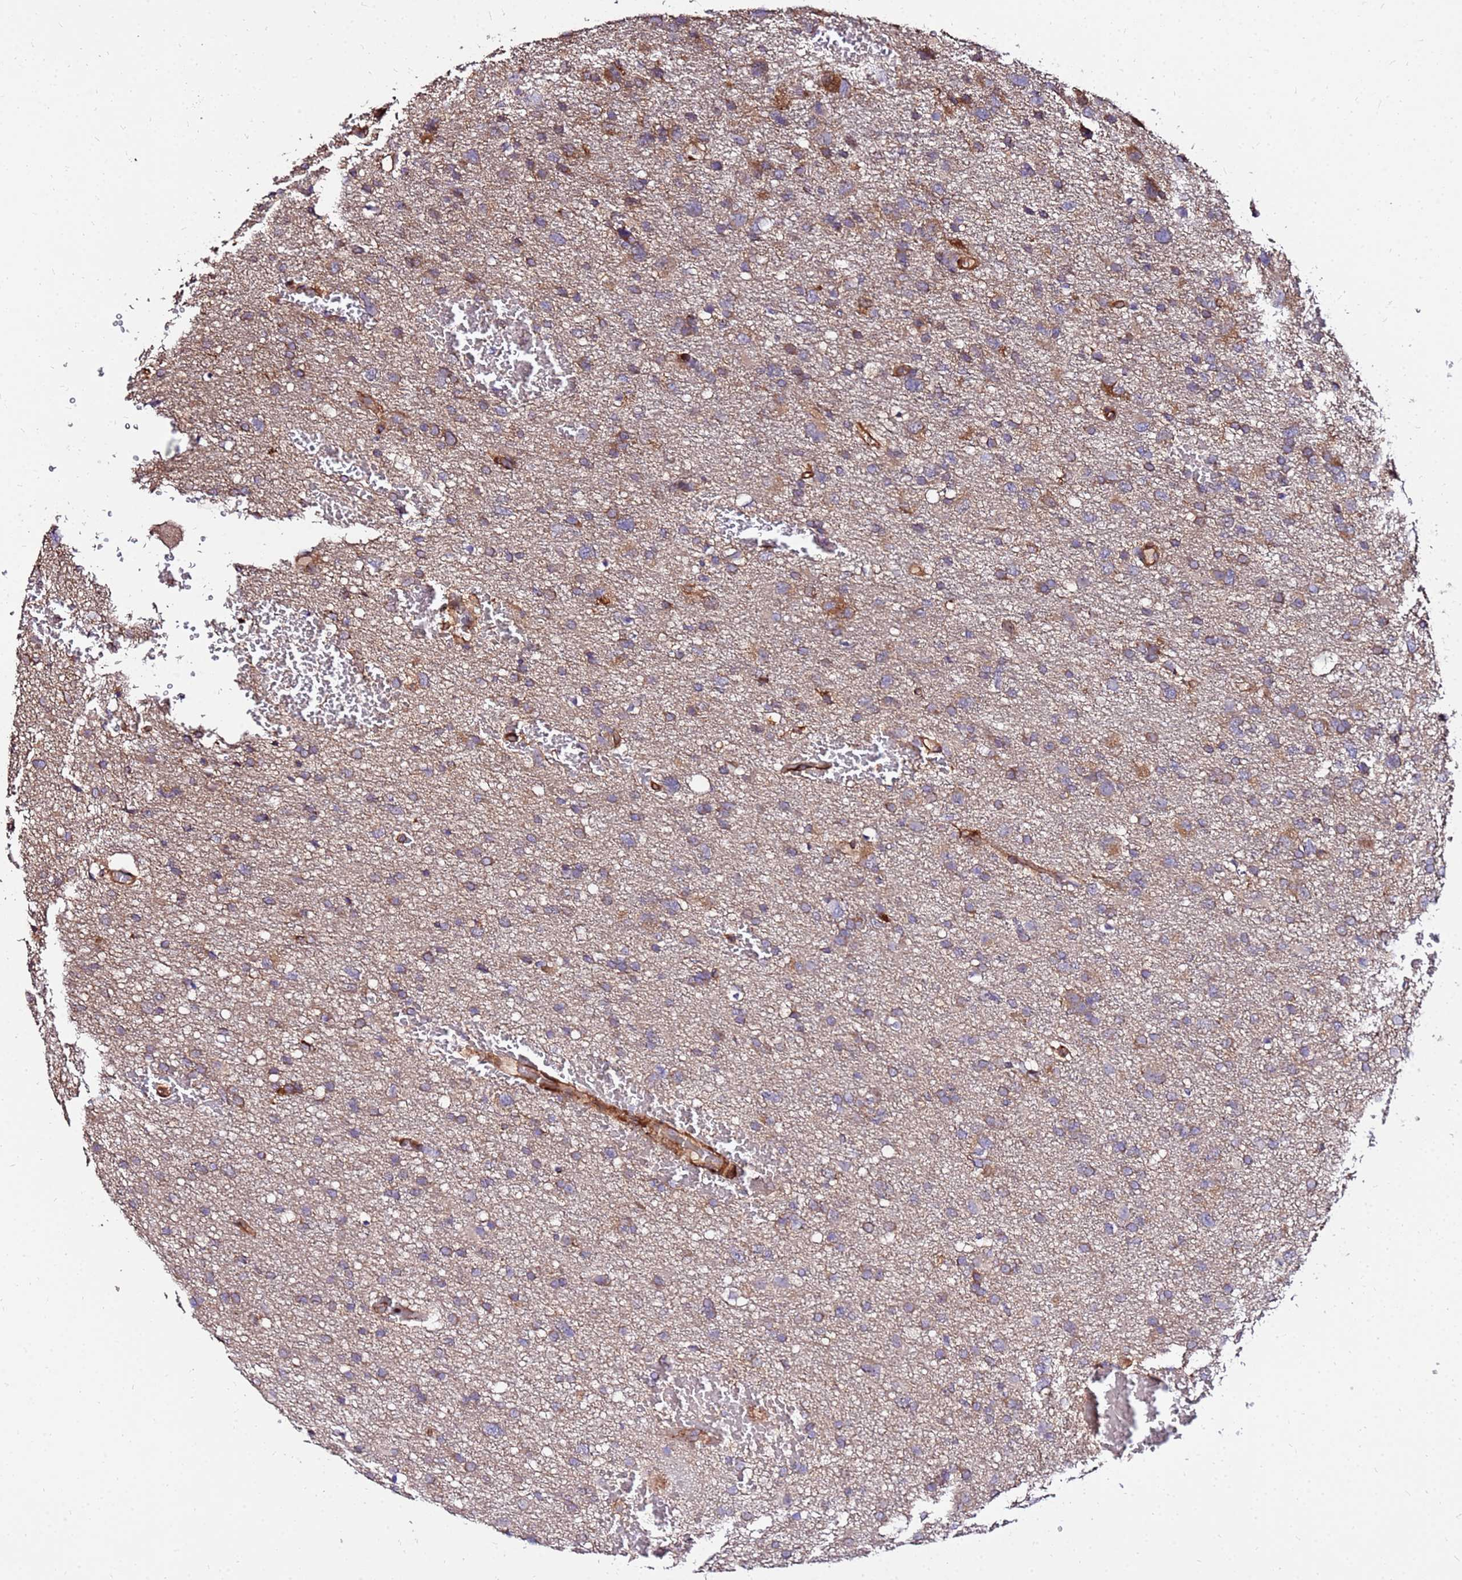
{"staining": {"intensity": "moderate", "quantity": "25%-75%", "location": "cytoplasmic/membranous"}, "tissue": "glioma", "cell_type": "Tumor cells", "image_type": "cancer", "snomed": [{"axis": "morphology", "description": "Glioma, malignant, High grade"}, {"axis": "topography", "description": "Brain"}], "caption": "A medium amount of moderate cytoplasmic/membranous positivity is identified in about 25%-75% of tumor cells in malignant glioma (high-grade) tissue.", "gene": "WWC2", "patient": {"sex": "male", "age": 61}}